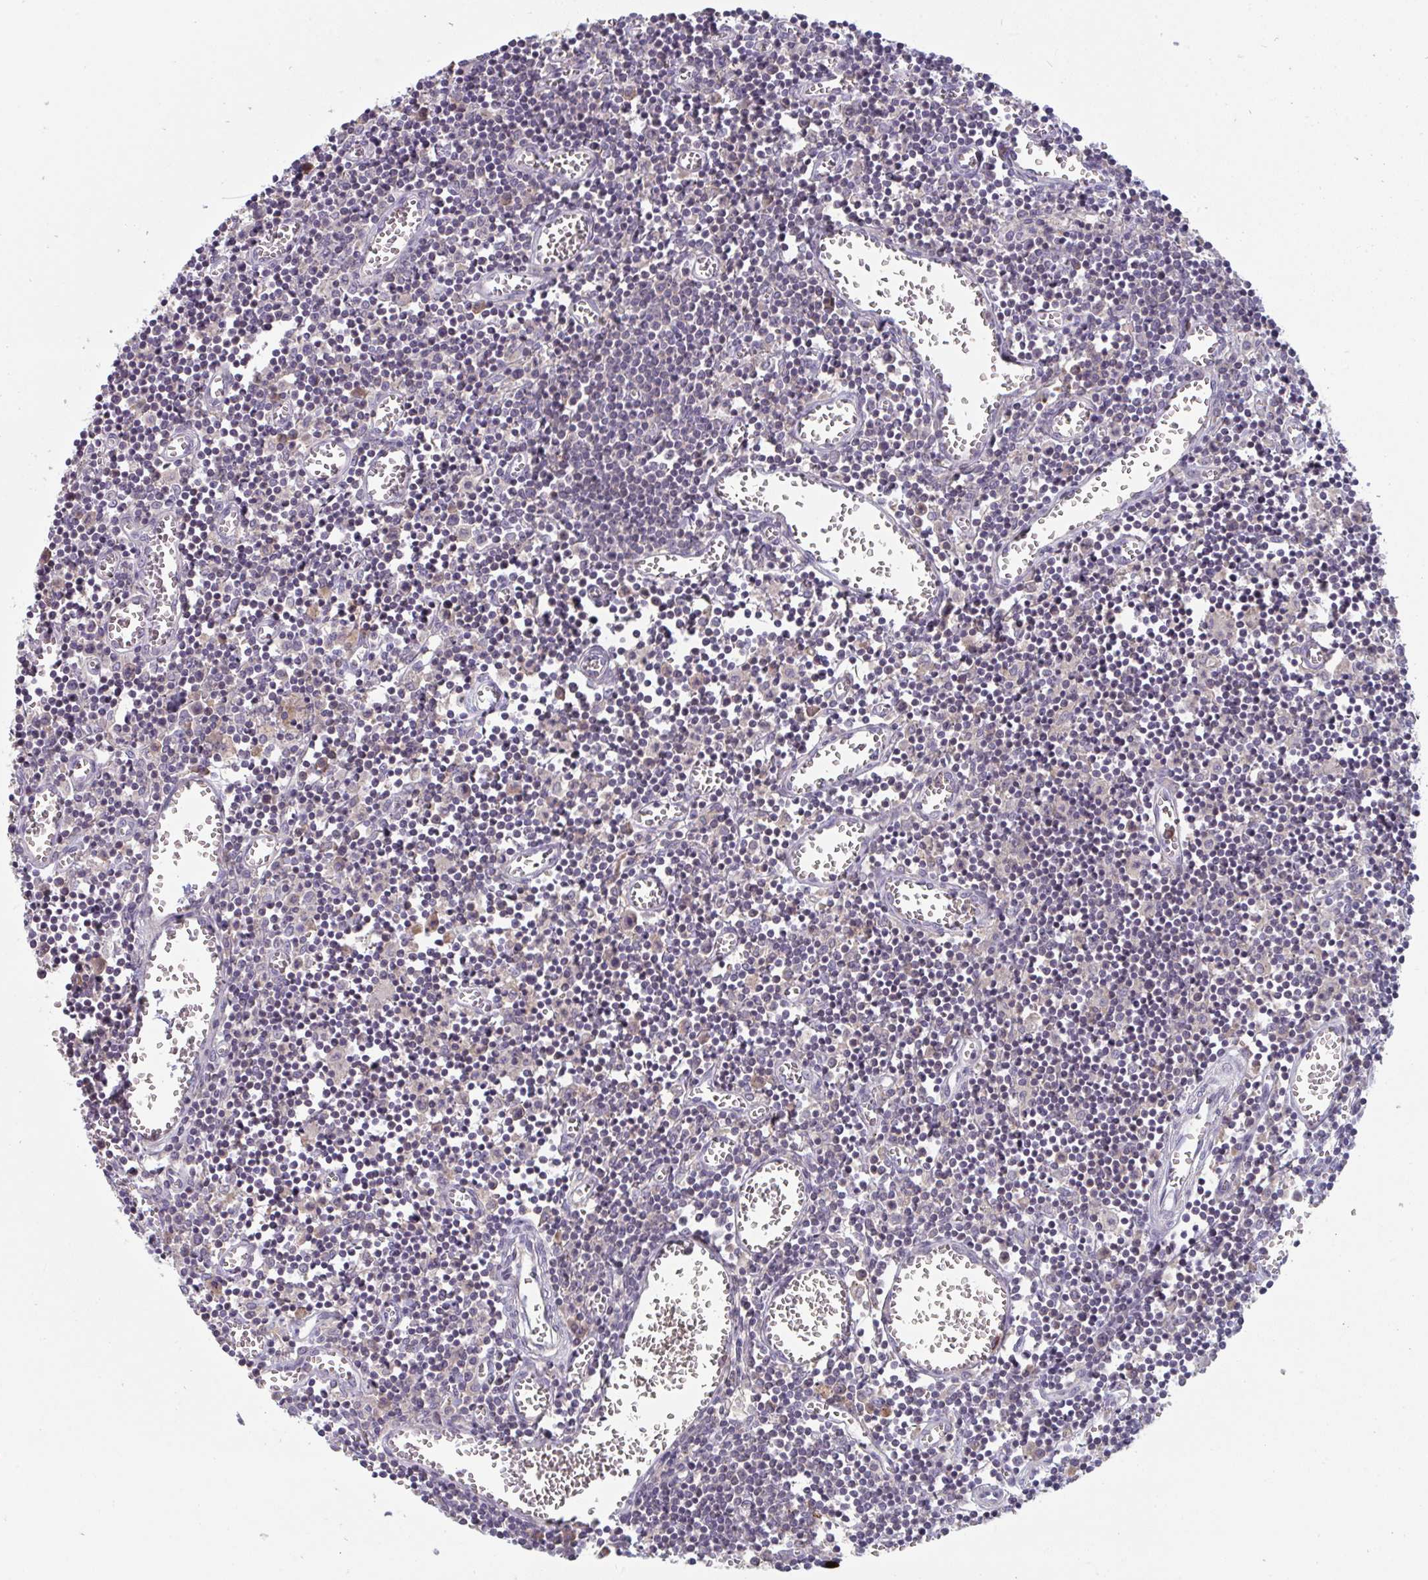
{"staining": {"intensity": "strong", "quantity": "<25%", "location": "cytoplasmic/membranous"}, "tissue": "lymph node", "cell_type": "Germinal center cells", "image_type": "normal", "snomed": [{"axis": "morphology", "description": "Normal tissue, NOS"}, {"axis": "topography", "description": "Lymph node"}], "caption": "Protein expression analysis of unremarkable lymph node exhibits strong cytoplasmic/membranous positivity in about <25% of germinal center cells.", "gene": "HGFAC", "patient": {"sex": "male", "age": 66}}